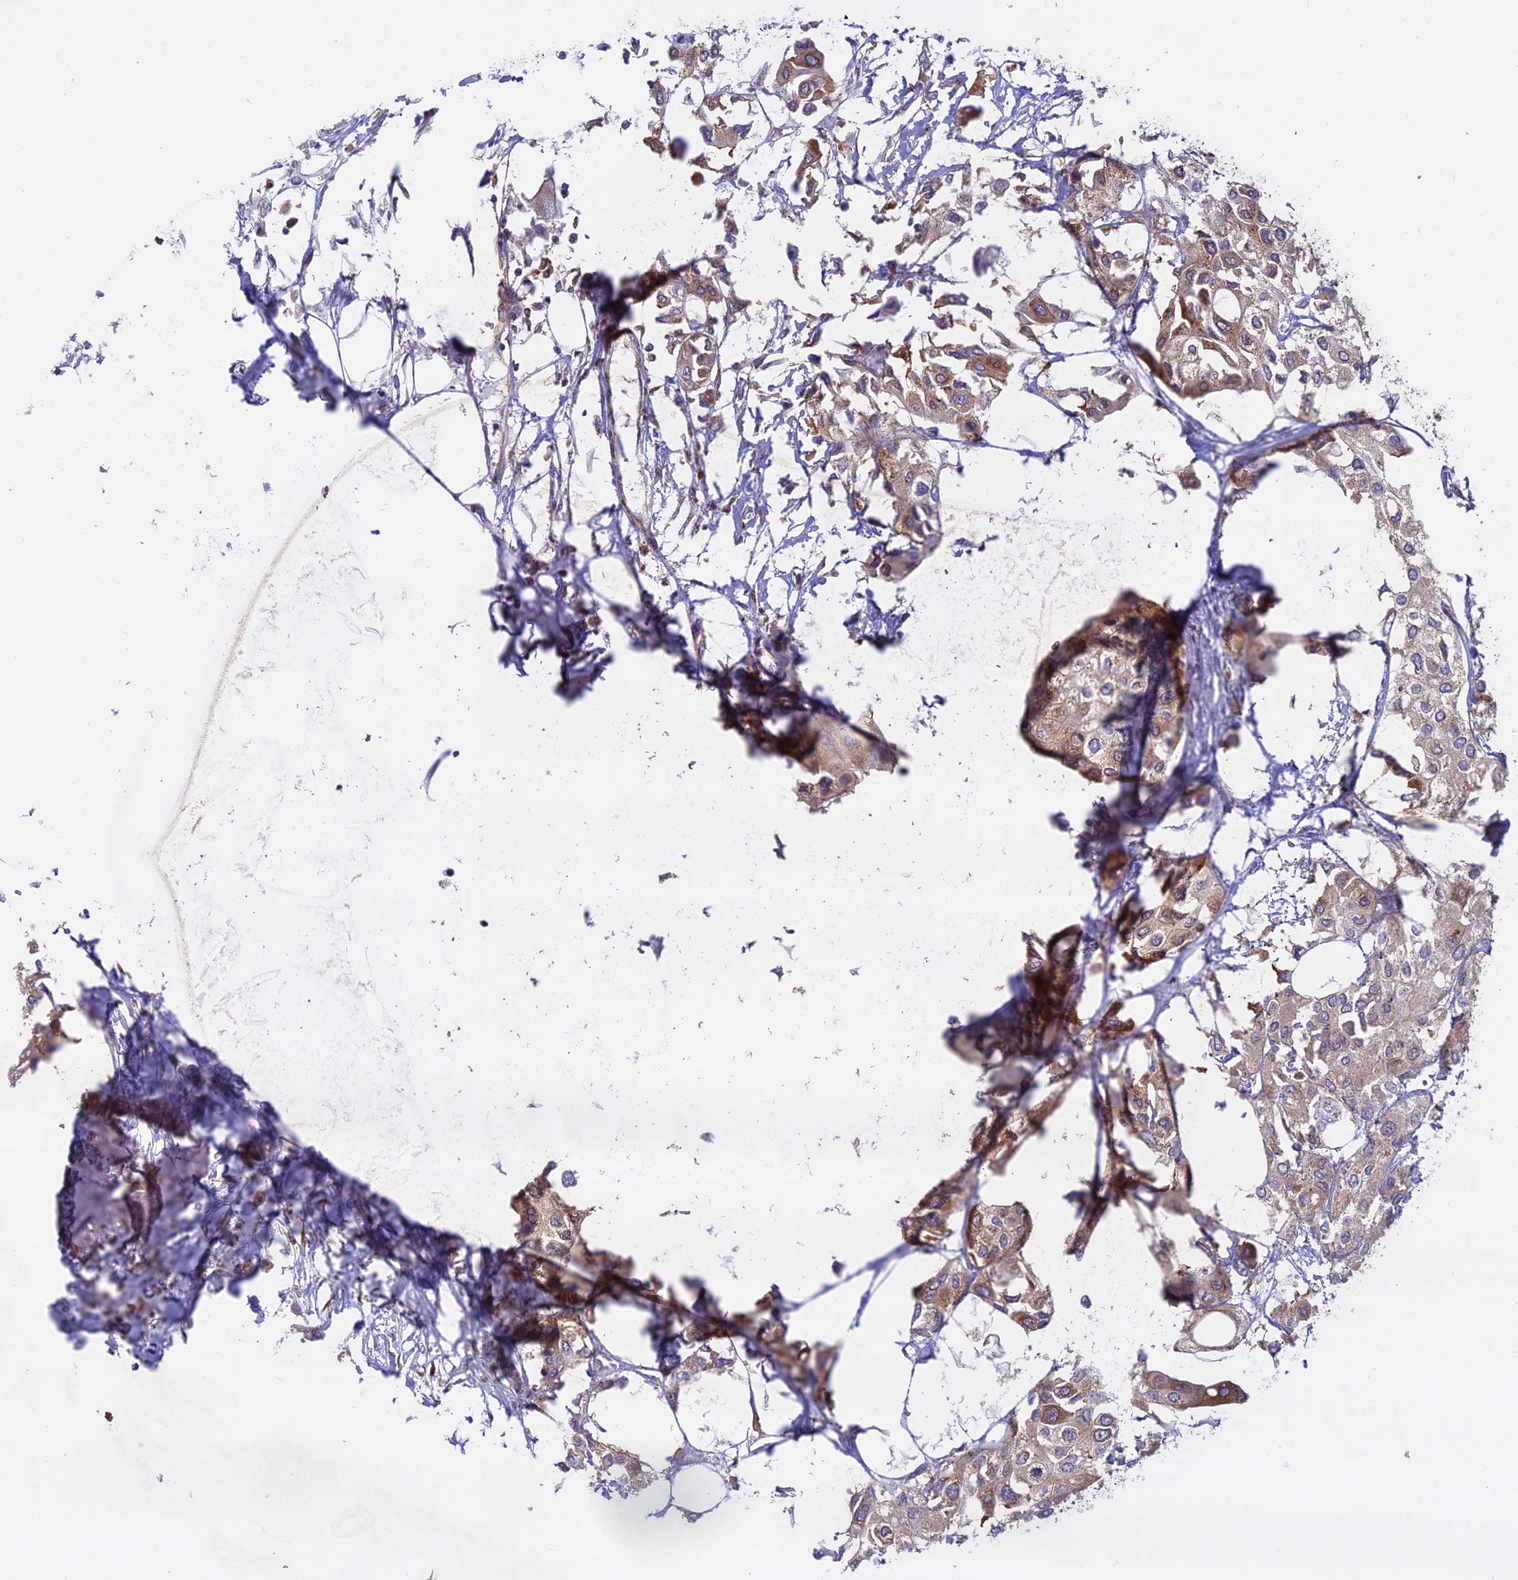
{"staining": {"intensity": "moderate", "quantity": "25%-75%", "location": "cytoplasmic/membranous"}, "tissue": "urothelial cancer", "cell_type": "Tumor cells", "image_type": "cancer", "snomed": [{"axis": "morphology", "description": "Urothelial carcinoma, High grade"}, {"axis": "topography", "description": "Urinary bladder"}], "caption": "Urothelial carcinoma (high-grade) stained with a brown dye shows moderate cytoplasmic/membranous positive positivity in approximately 25%-75% of tumor cells.", "gene": "CLINT1", "patient": {"sex": "male", "age": 64}}